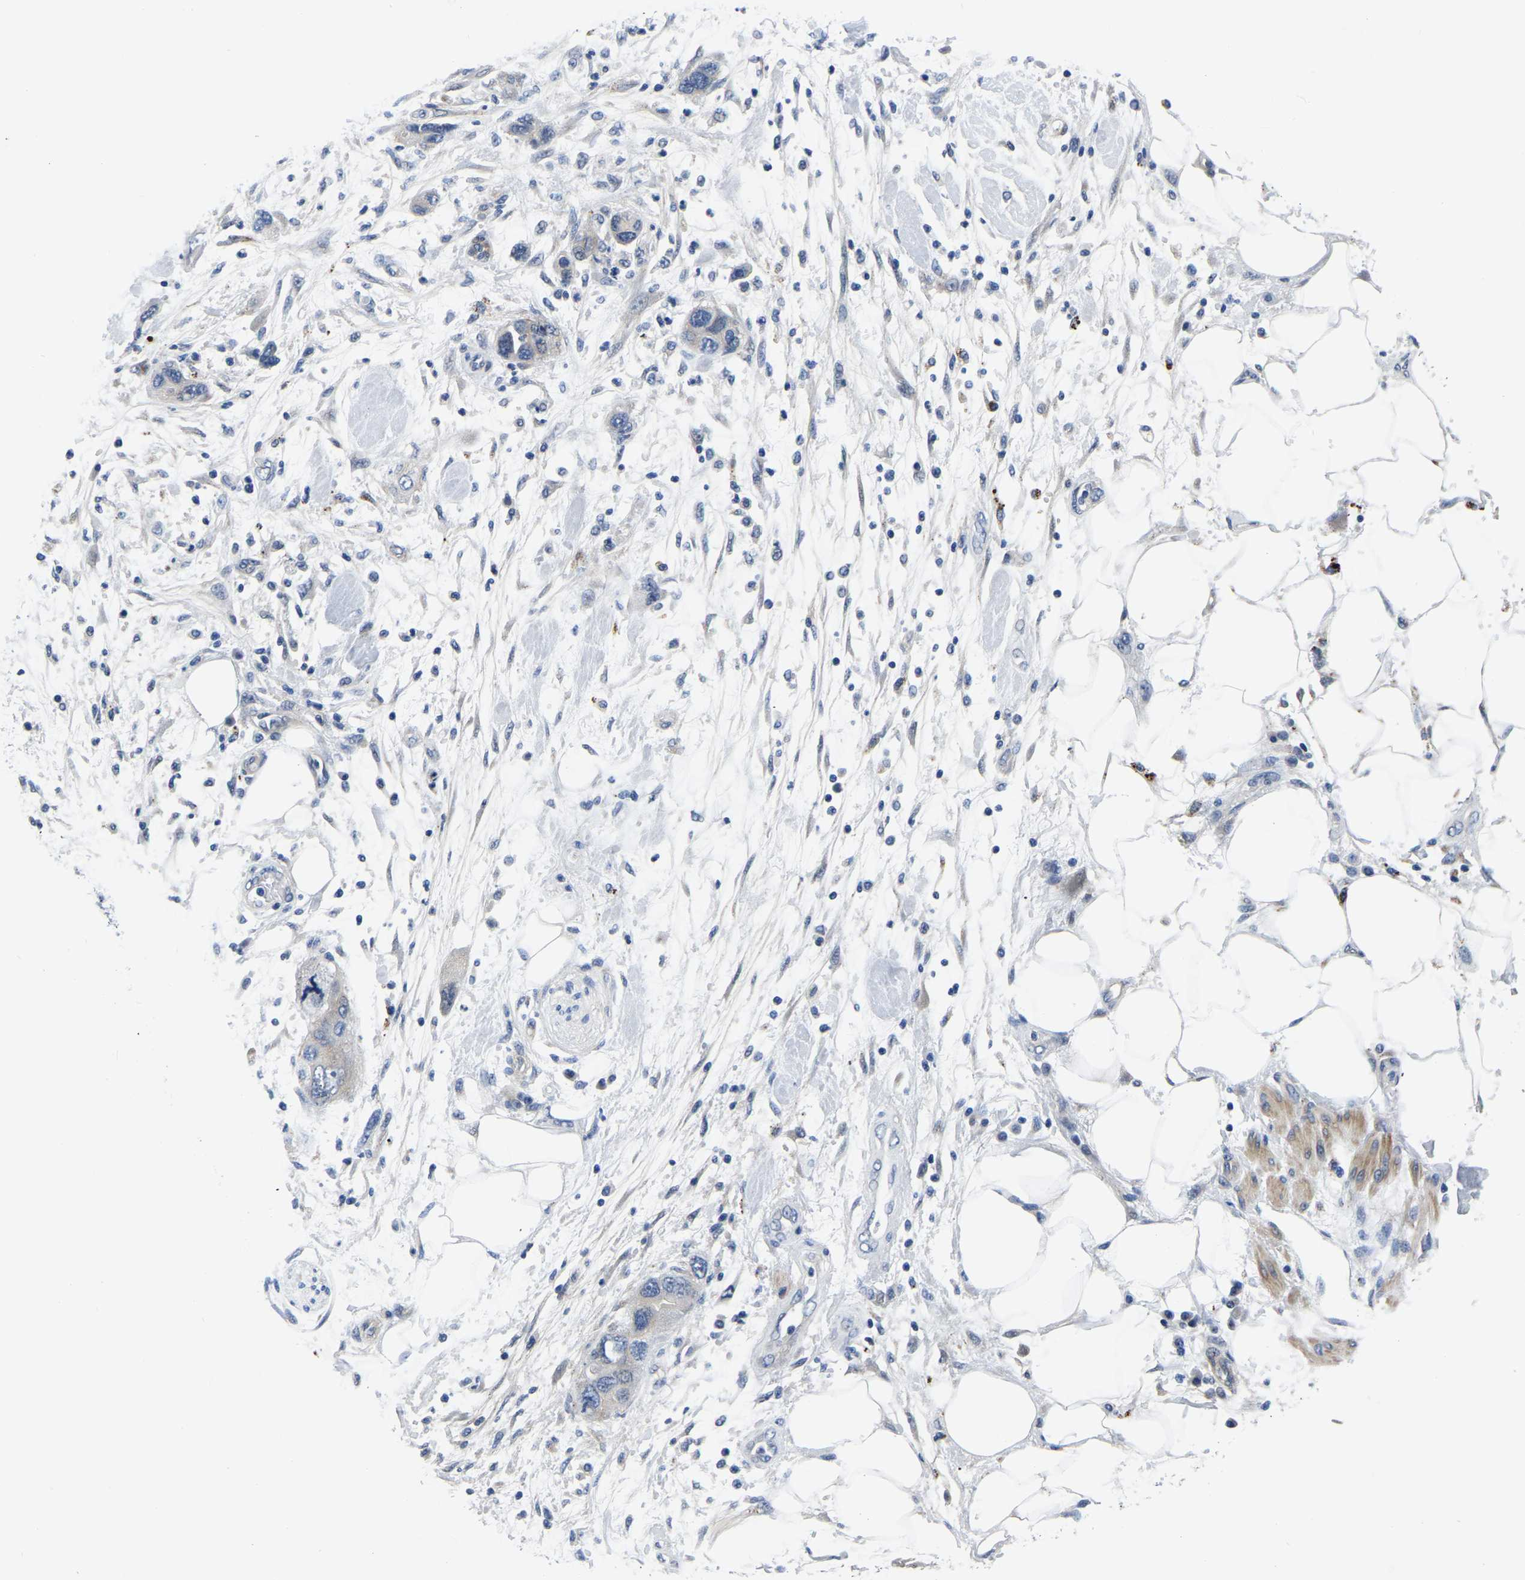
{"staining": {"intensity": "negative", "quantity": "none", "location": "none"}, "tissue": "pancreatic cancer", "cell_type": "Tumor cells", "image_type": "cancer", "snomed": [{"axis": "morphology", "description": "Normal tissue, NOS"}, {"axis": "morphology", "description": "Adenocarcinoma, NOS"}, {"axis": "topography", "description": "Pancreas"}], "caption": "This is an IHC photomicrograph of human adenocarcinoma (pancreatic). There is no expression in tumor cells.", "gene": "PDLIM7", "patient": {"sex": "female", "age": 71}}